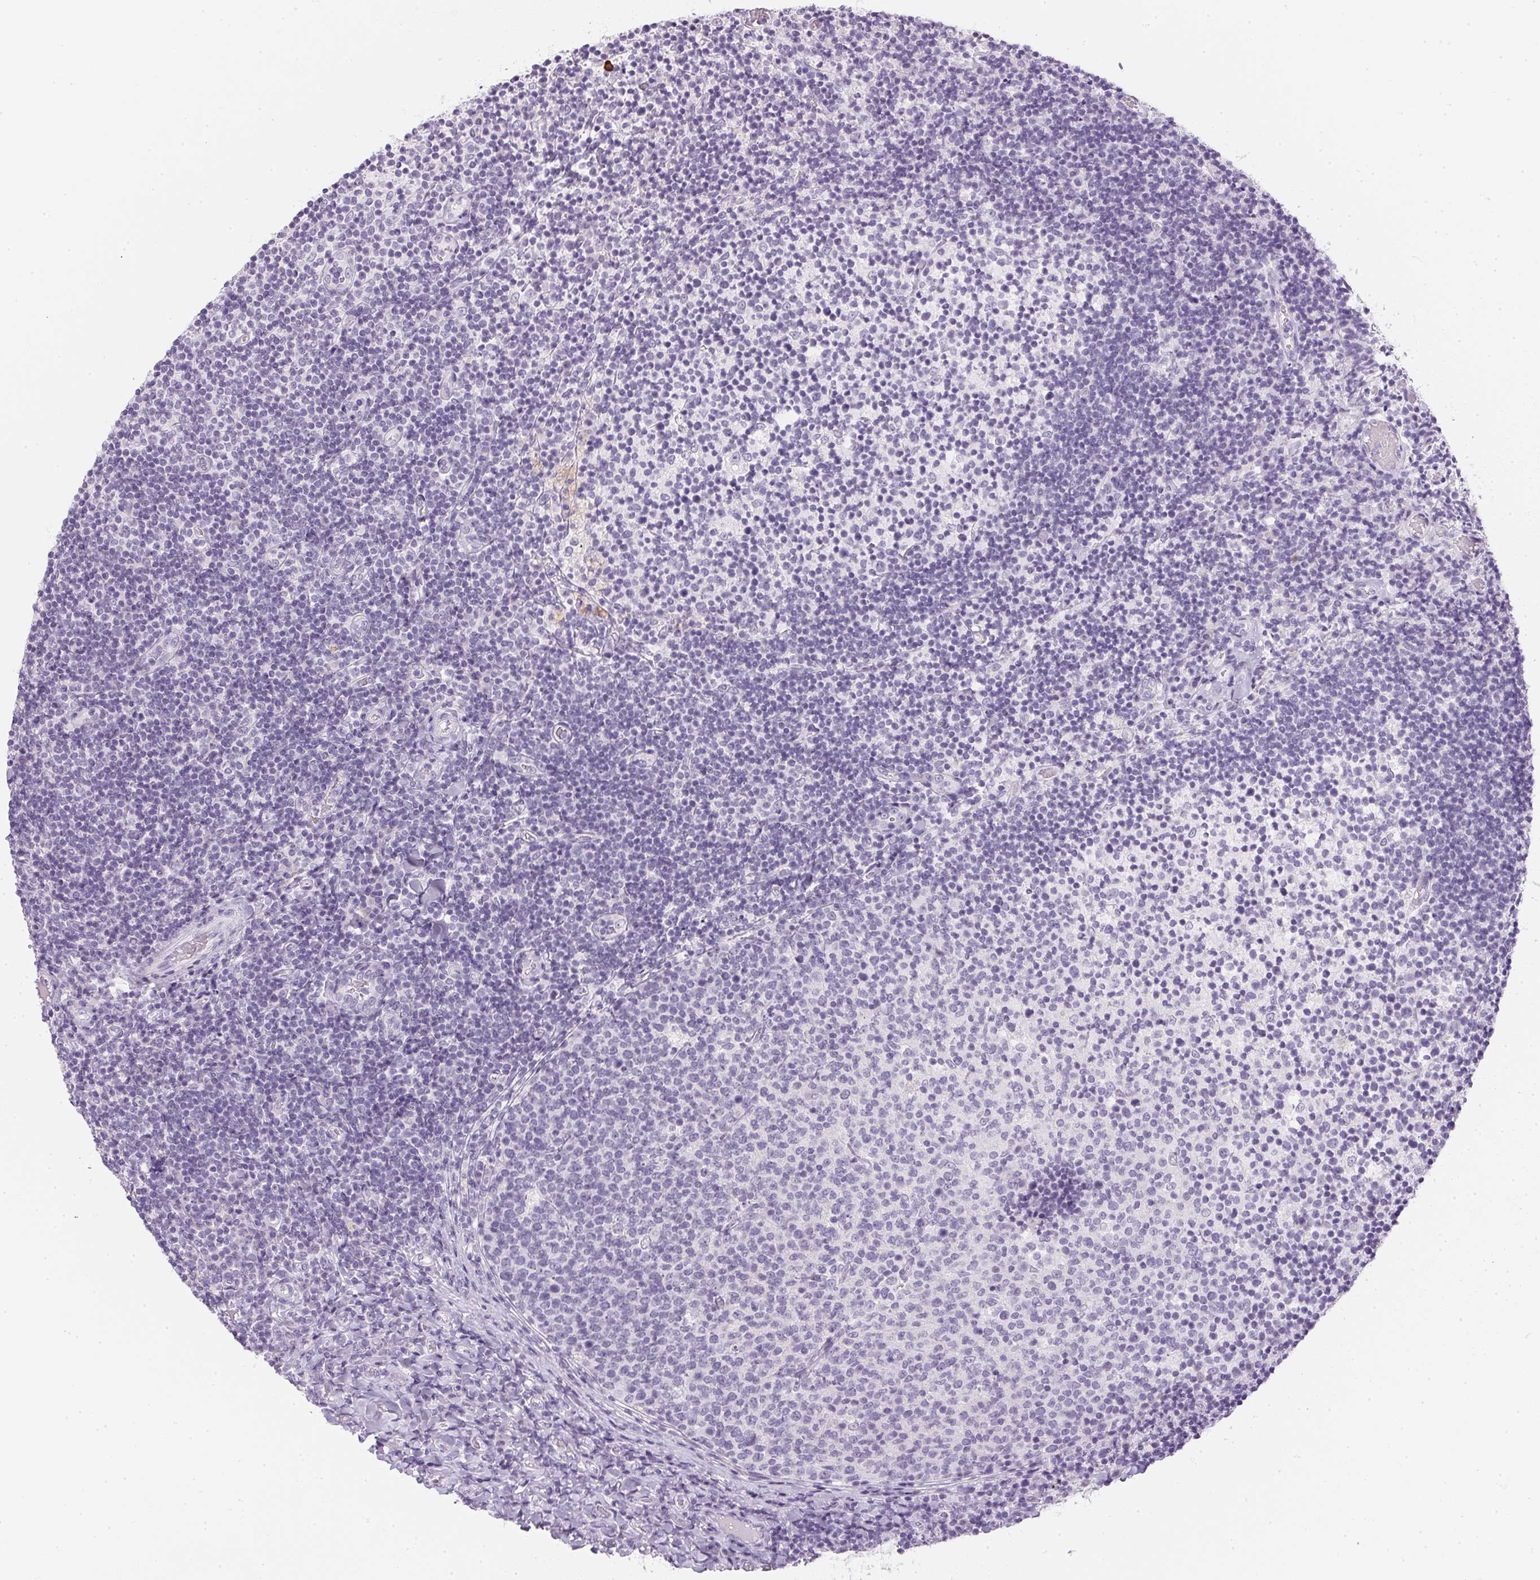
{"staining": {"intensity": "negative", "quantity": "none", "location": "none"}, "tissue": "tonsil", "cell_type": "Germinal center cells", "image_type": "normal", "snomed": [{"axis": "morphology", "description": "Normal tissue, NOS"}, {"axis": "topography", "description": "Tonsil"}], "caption": "The image demonstrates no significant positivity in germinal center cells of tonsil. The staining was performed using DAB to visualize the protein expression in brown, while the nuclei were stained in blue with hematoxylin (Magnification: 20x).", "gene": "PPY", "patient": {"sex": "female", "age": 10}}